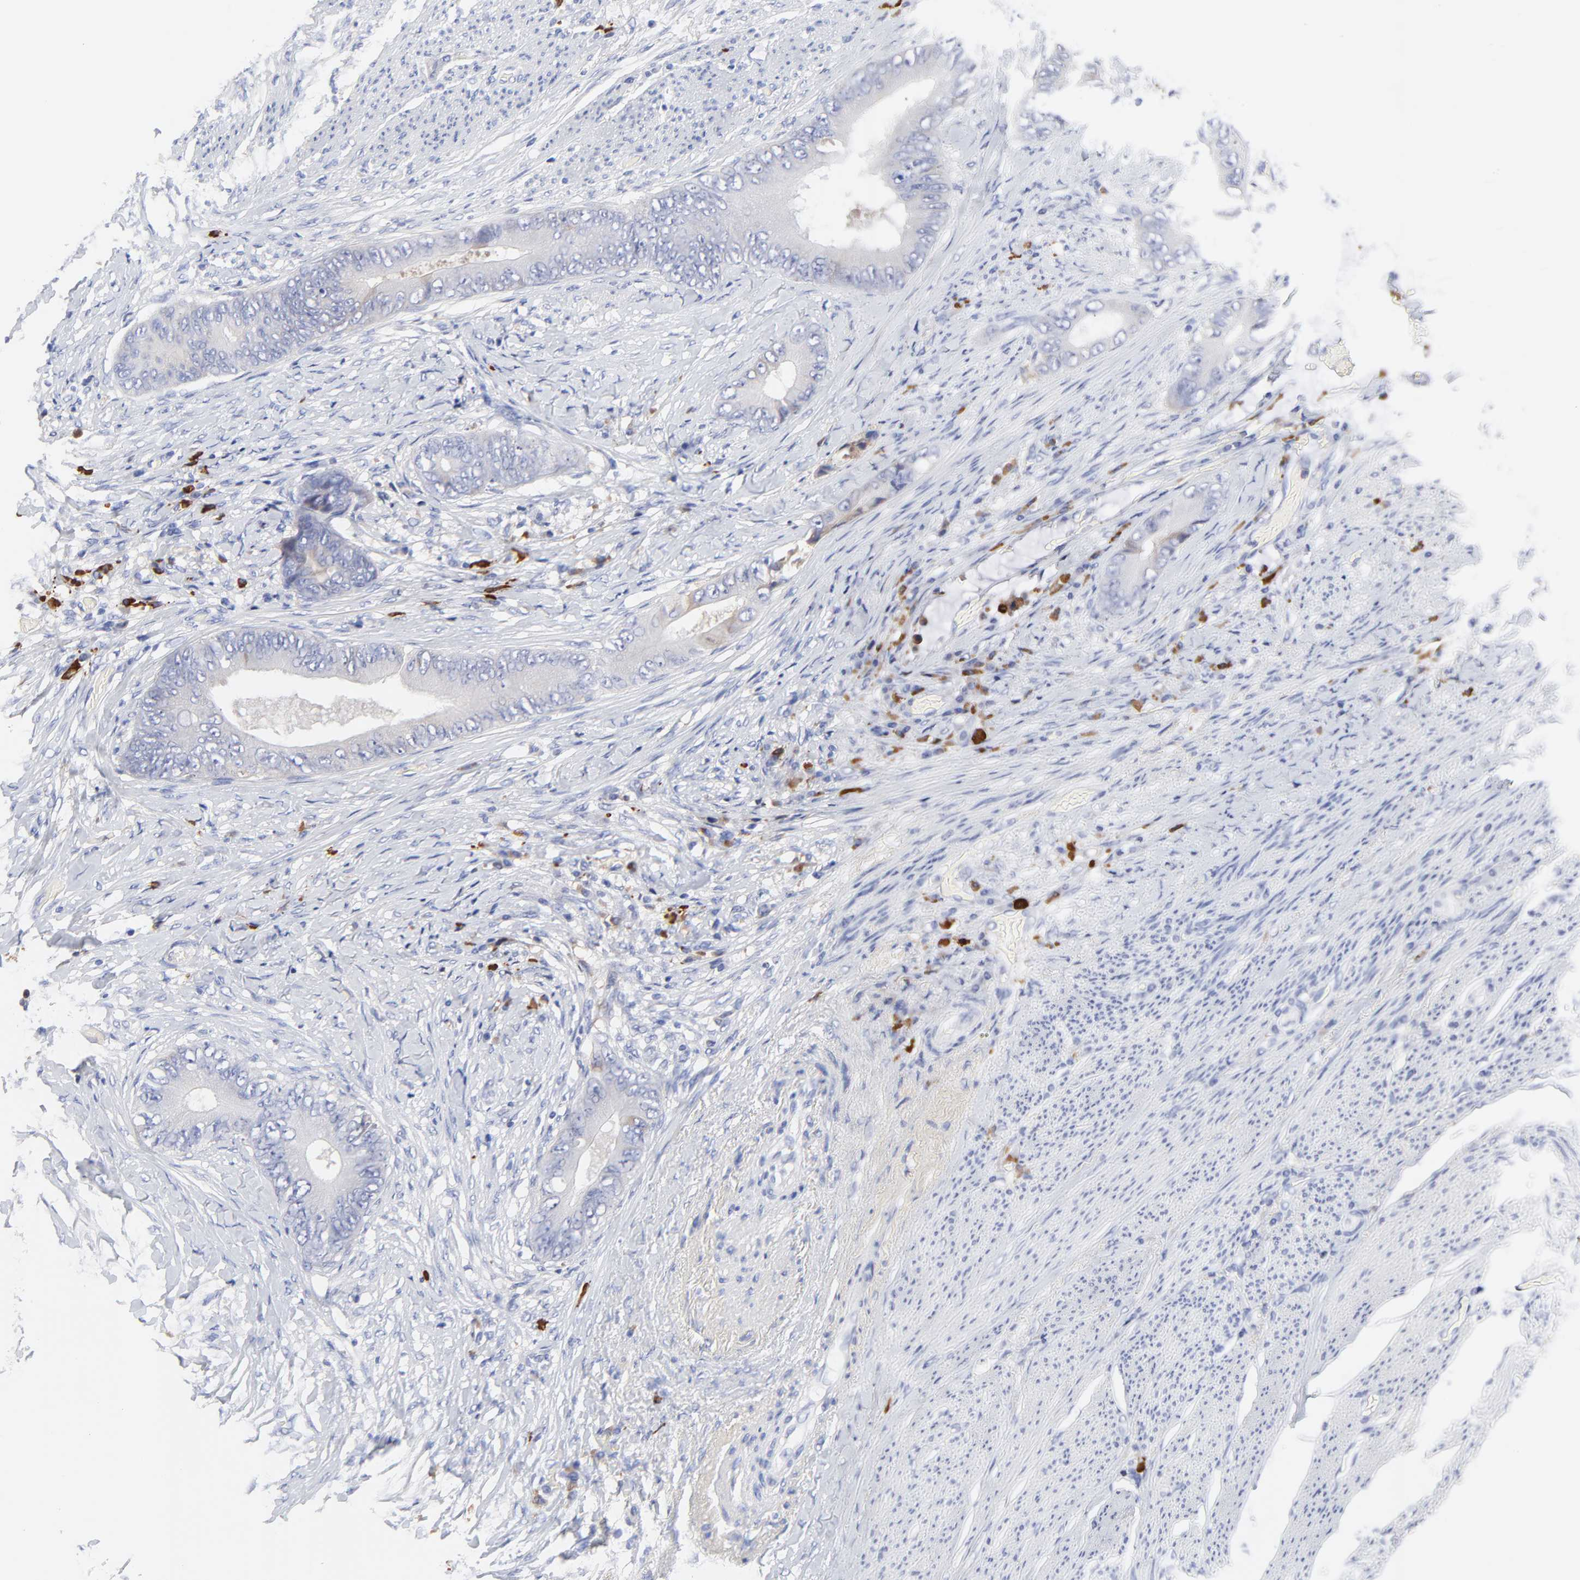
{"staining": {"intensity": "weak", "quantity": "<25%", "location": "cytoplasmic/membranous"}, "tissue": "colorectal cancer", "cell_type": "Tumor cells", "image_type": "cancer", "snomed": [{"axis": "morphology", "description": "Normal tissue, NOS"}, {"axis": "morphology", "description": "Adenocarcinoma, NOS"}, {"axis": "topography", "description": "Rectum"}, {"axis": "topography", "description": "Peripheral nerve tissue"}], "caption": "An immunohistochemistry image of colorectal cancer is shown. There is no staining in tumor cells of colorectal cancer. The staining is performed using DAB (3,3'-diaminobenzidine) brown chromogen with nuclei counter-stained in using hematoxylin.", "gene": "IGLV3-10", "patient": {"sex": "female", "age": 77}}